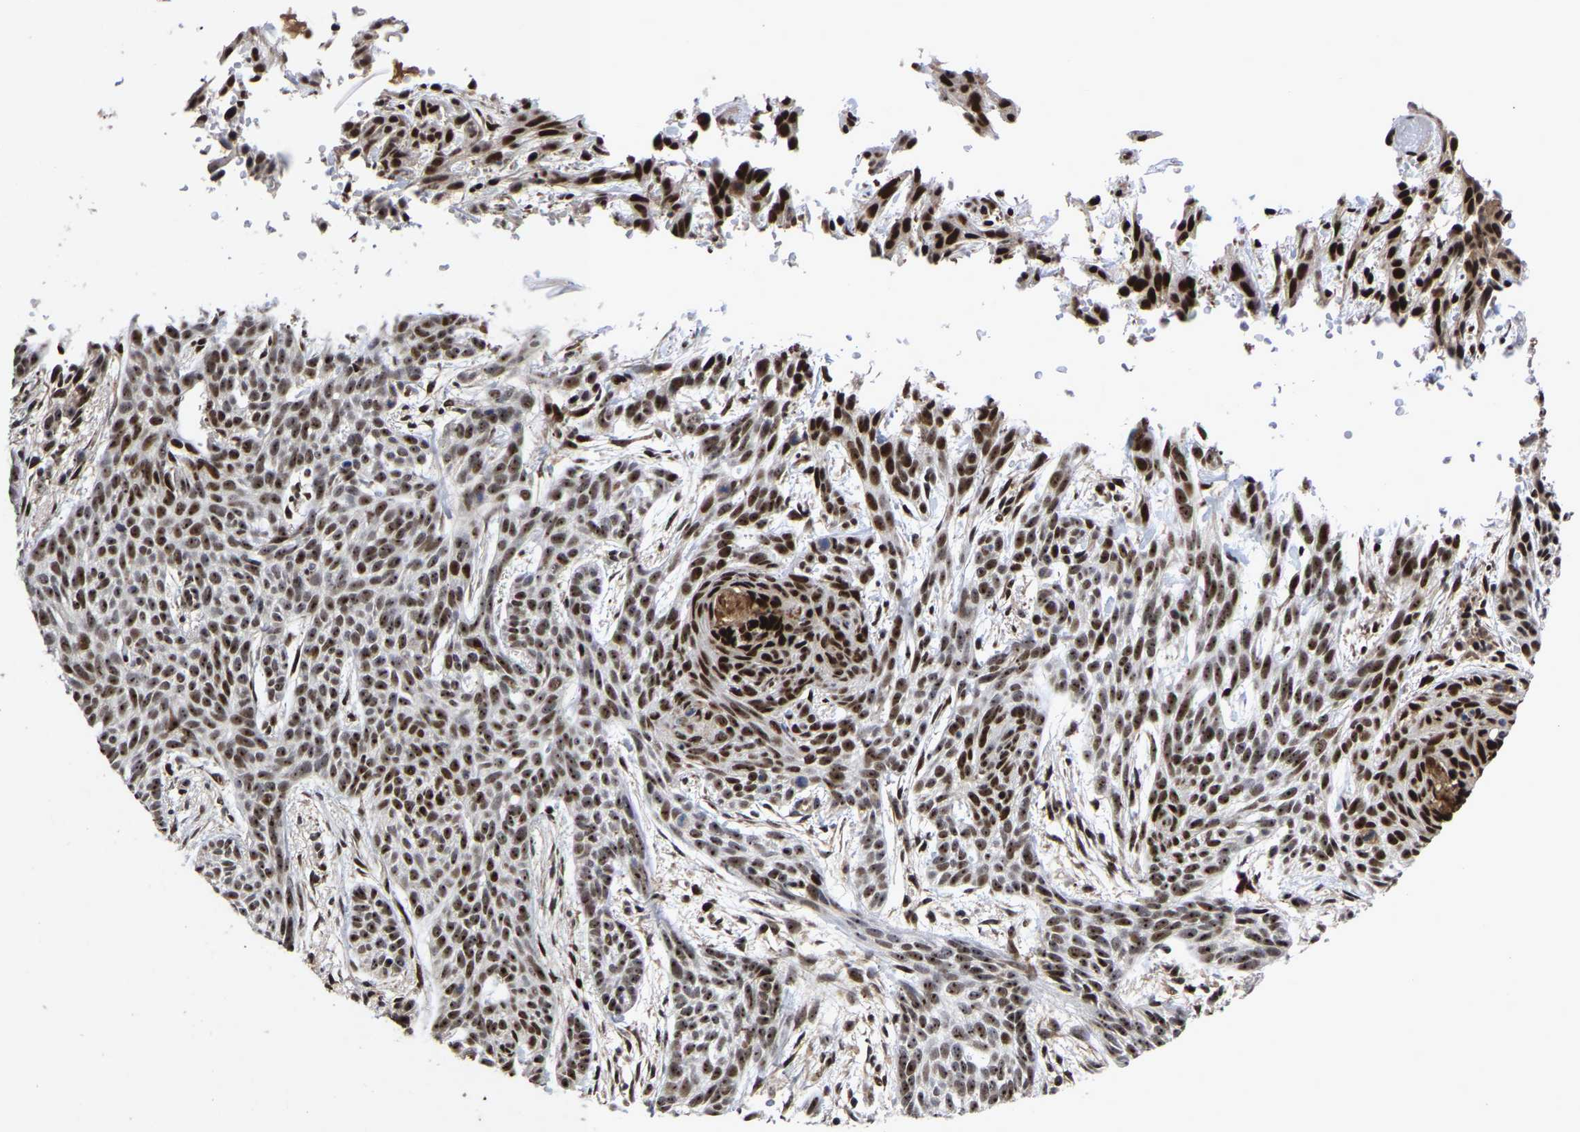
{"staining": {"intensity": "strong", "quantity": ">75%", "location": "nuclear"}, "tissue": "skin cancer", "cell_type": "Tumor cells", "image_type": "cancer", "snomed": [{"axis": "morphology", "description": "Basal cell carcinoma"}, {"axis": "topography", "description": "Skin"}], "caption": "Skin basal cell carcinoma stained with a brown dye shows strong nuclear positive expression in about >75% of tumor cells.", "gene": "JUNB", "patient": {"sex": "female", "age": 59}}